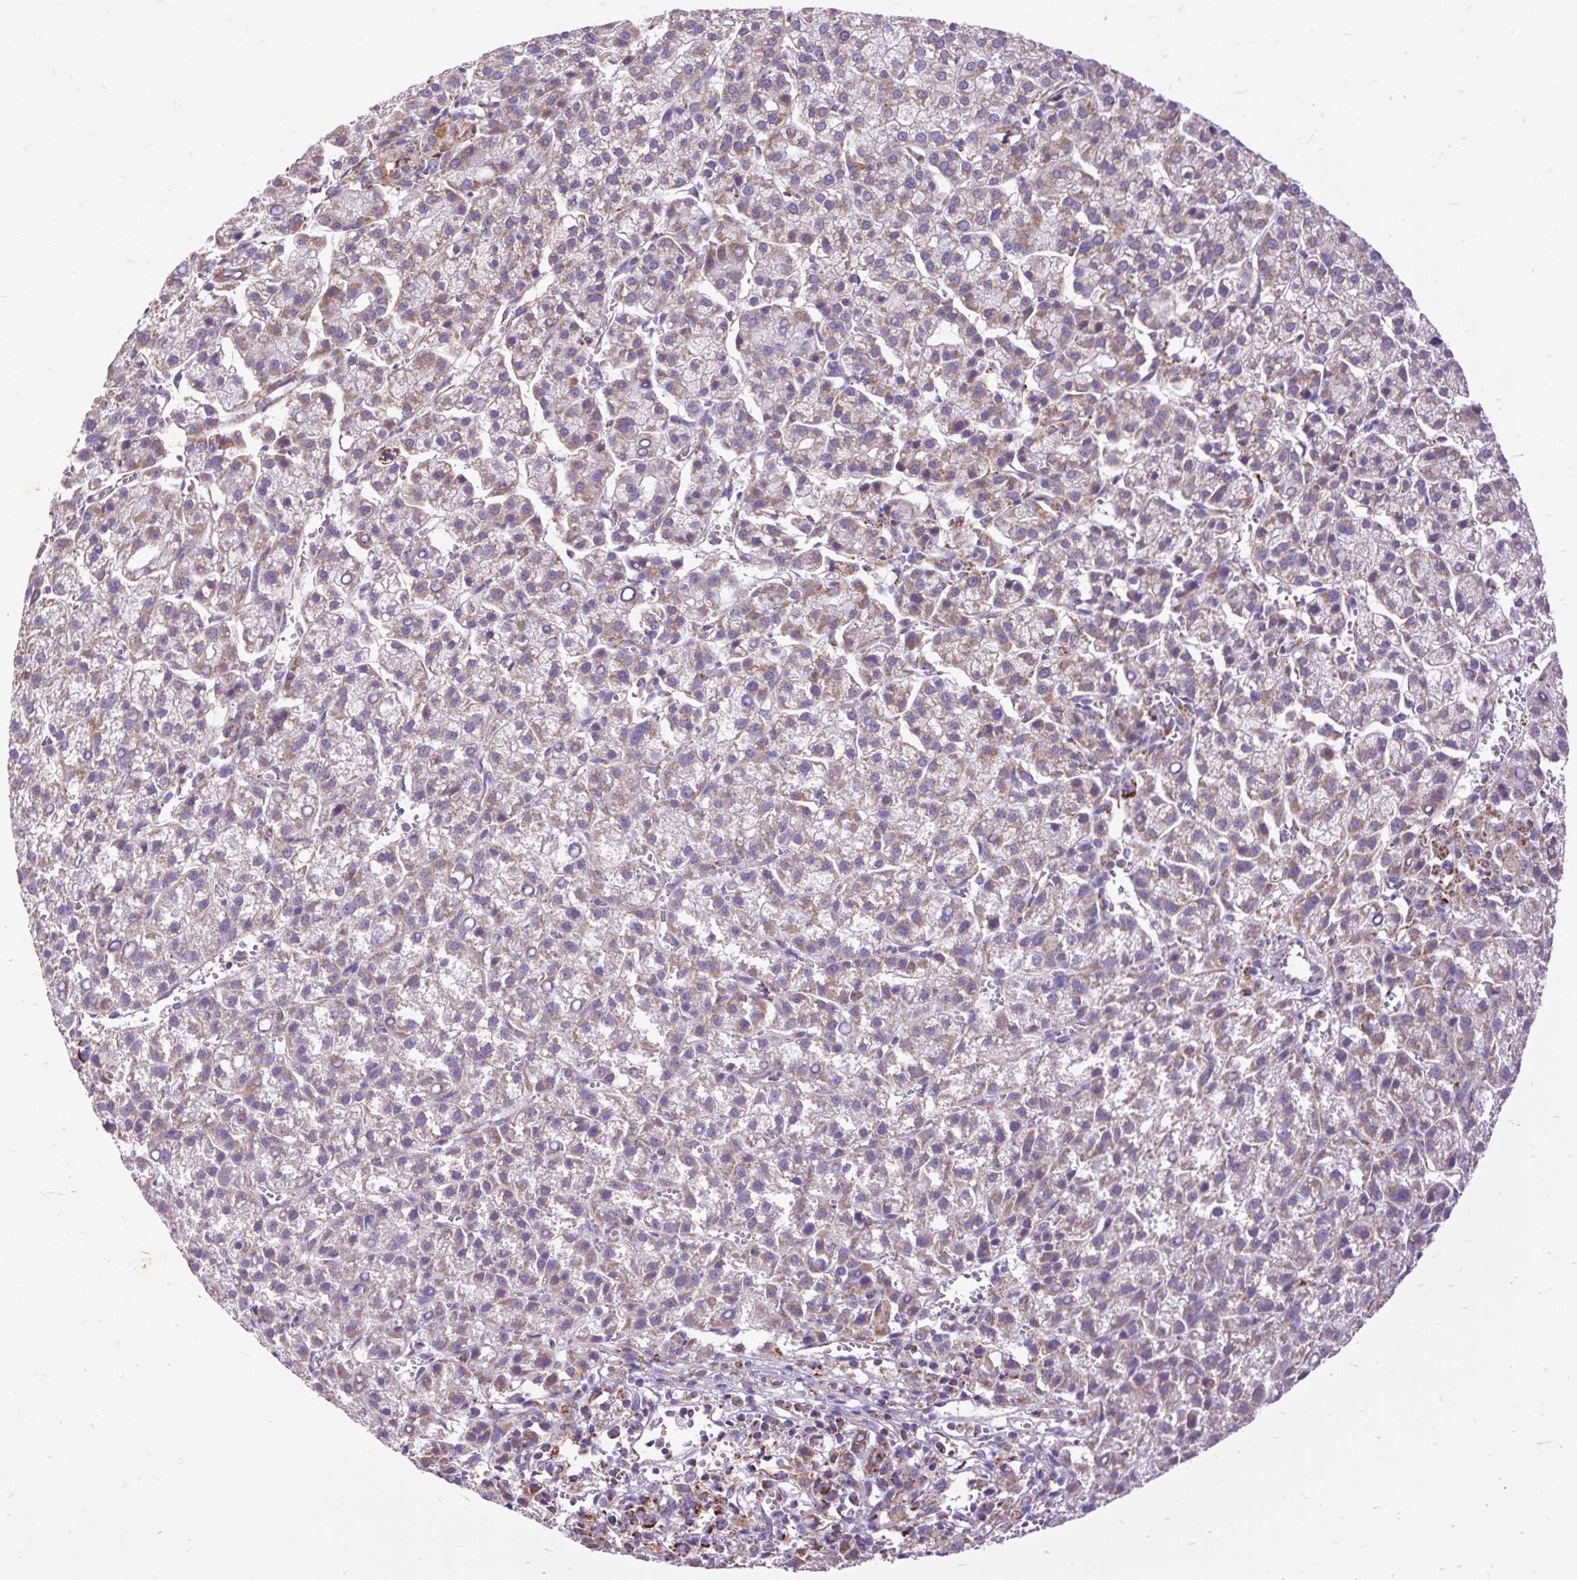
{"staining": {"intensity": "moderate", "quantity": "25%-75%", "location": "cytoplasmic/membranous"}, "tissue": "liver cancer", "cell_type": "Tumor cells", "image_type": "cancer", "snomed": [{"axis": "morphology", "description": "Carcinoma, Hepatocellular, NOS"}, {"axis": "topography", "description": "Liver"}], "caption": "About 25%-75% of tumor cells in human liver cancer reveal moderate cytoplasmic/membranous protein staining as visualized by brown immunohistochemical staining.", "gene": "TOMM40", "patient": {"sex": "female", "age": 58}}